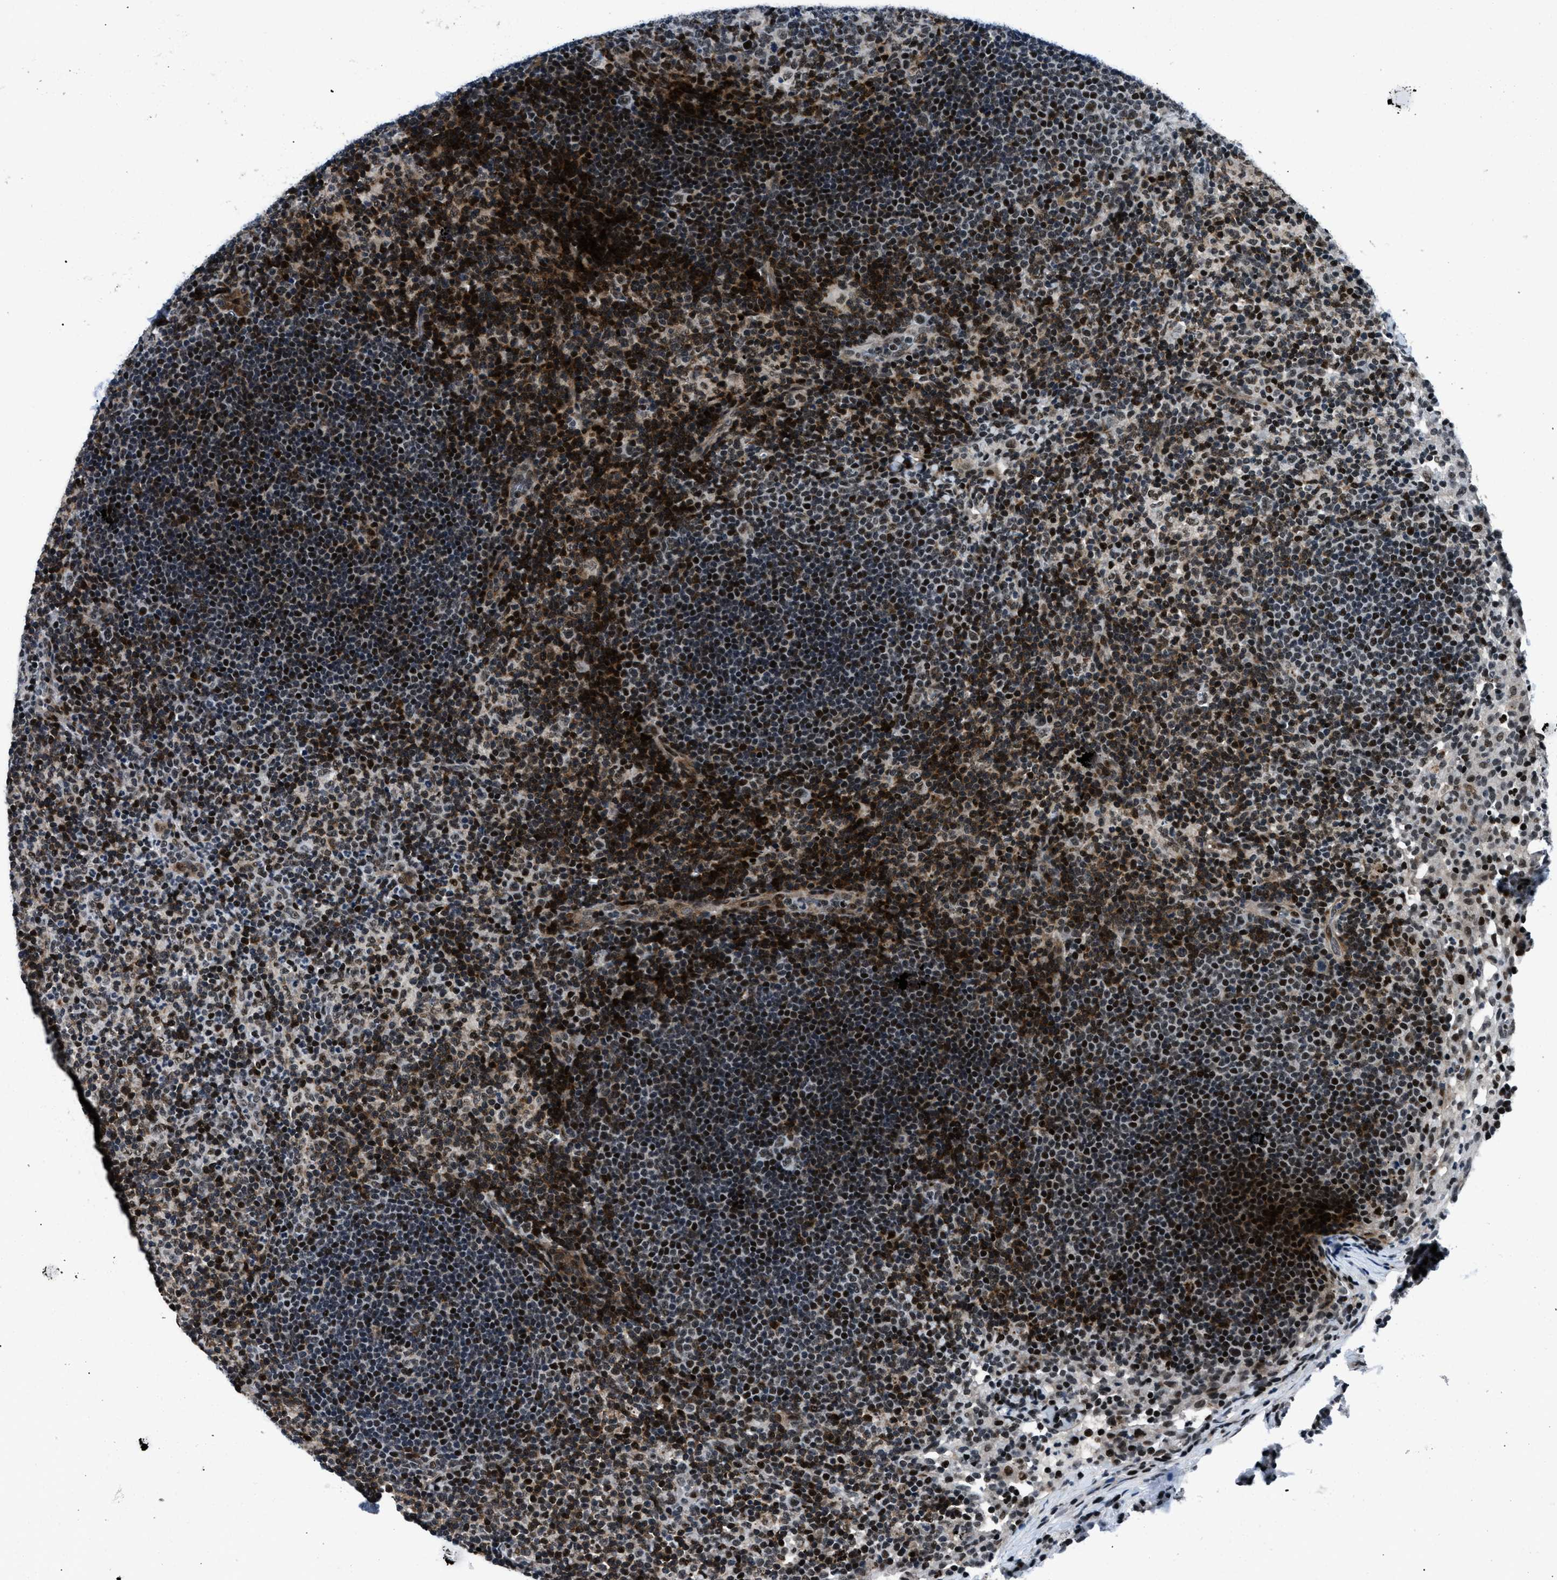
{"staining": {"intensity": "strong", "quantity": "25%-75%", "location": "nuclear"}, "tissue": "lymph node", "cell_type": "Germinal center cells", "image_type": "normal", "snomed": [{"axis": "morphology", "description": "Normal tissue, NOS"}, {"axis": "morphology", "description": "Carcinoid, malignant, NOS"}, {"axis": "topography", "description": "Lymph node"}], "caption": "IHC image of unremarkable lymph node: lymph node stained using IHC displays high levels of strong protein expression localized specifically in the nuclear of germinal center cells, appearing as a nuclear brown color.", "gene": "SMARCB1", "patient": {"sex": "male", "age": 47}}